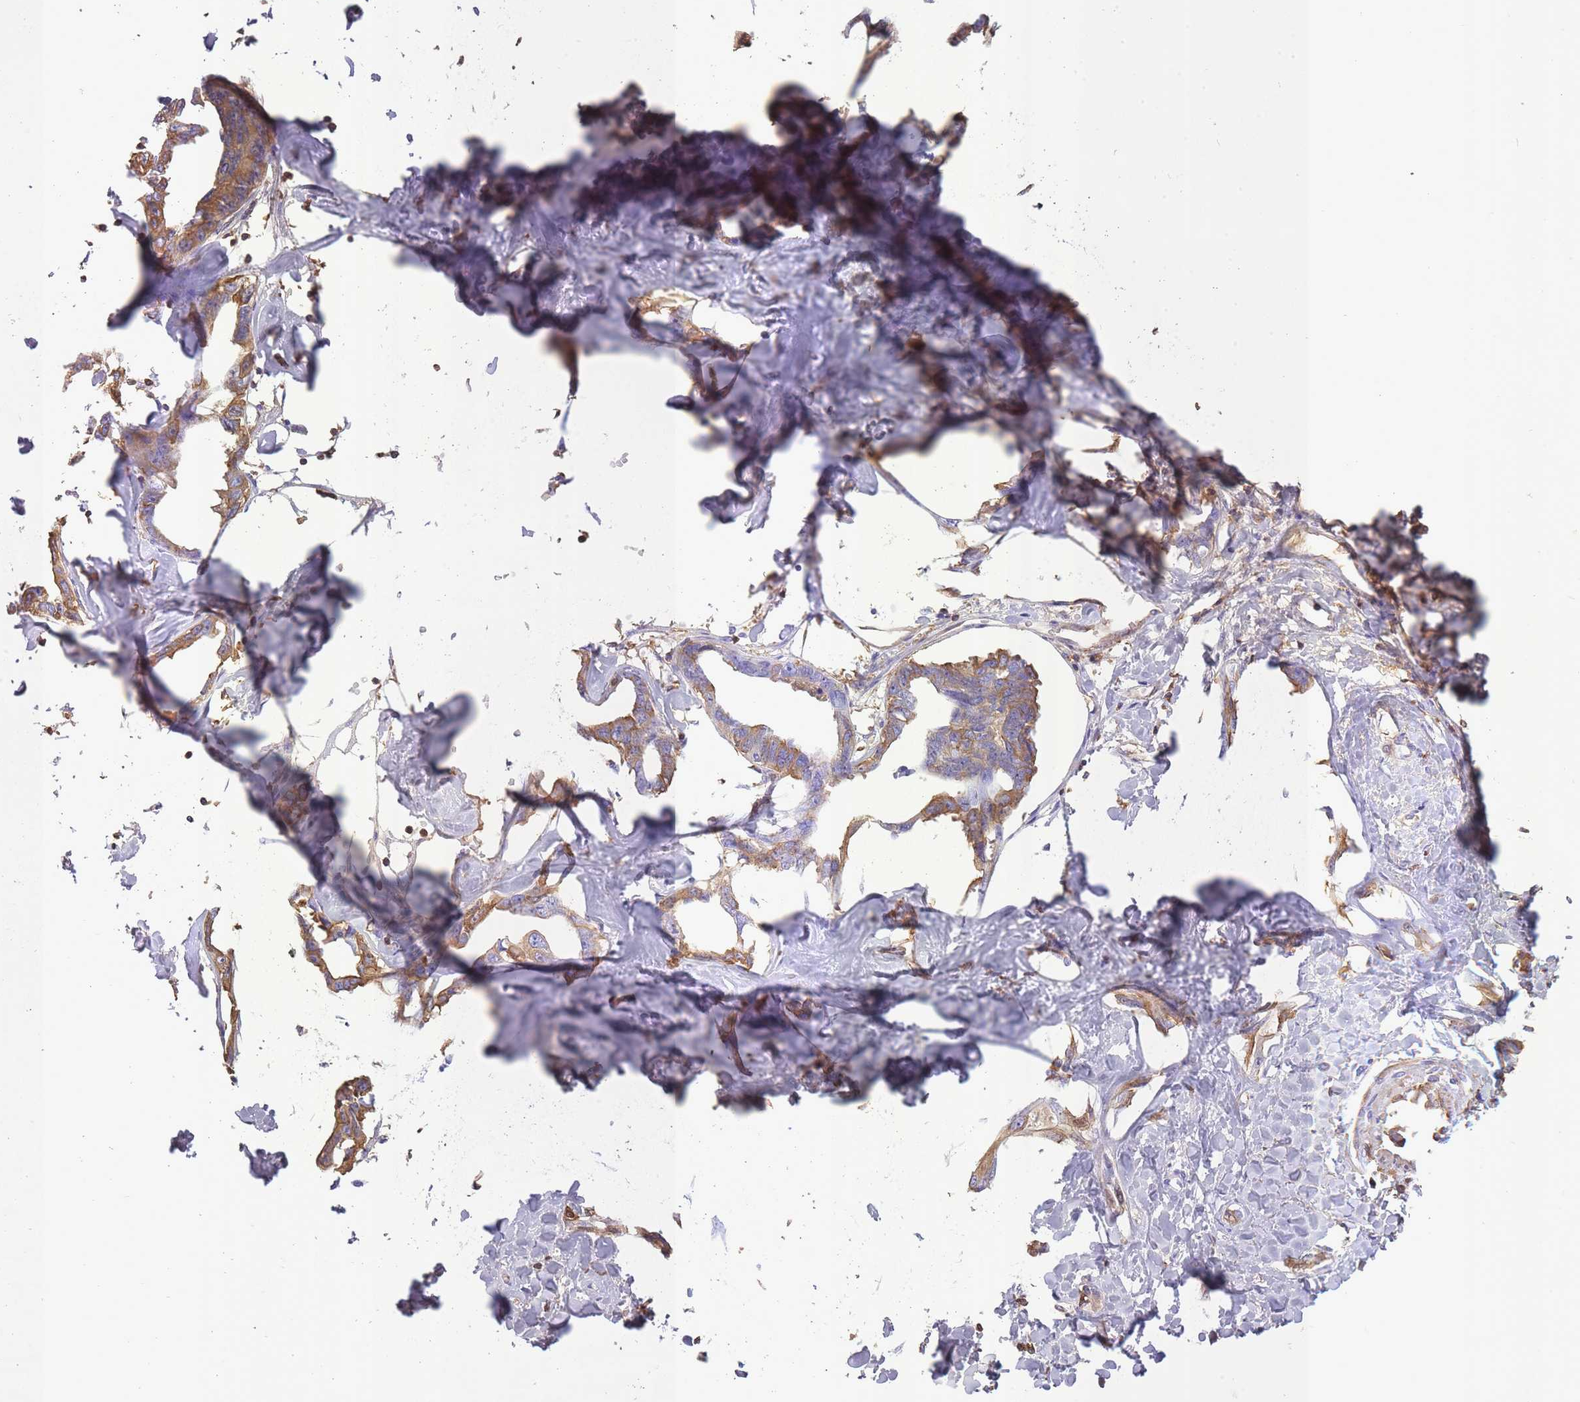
{"staining": {"intensity": "moderate", "quantity": ">75%", "location": "cytoplasmic/membranous"}, "tissue": "liver cancer", "cell_type": "Tumor cells", "image_type": "cancer", "snomed": [{"axis": "morphology", "description": "Cholangiocarcinoma"}, {"axis": "topography", "description": "Liver"}], "caption": "A photomicrograph showing moderate cytoplasmic/membranous staining in approximately >75% of tumor cells in liver cancer, as visualized by brown immunohistochemical staining.", "gene": "IGKV1D-42", "patient": {"sex": "male", "age": 59}}